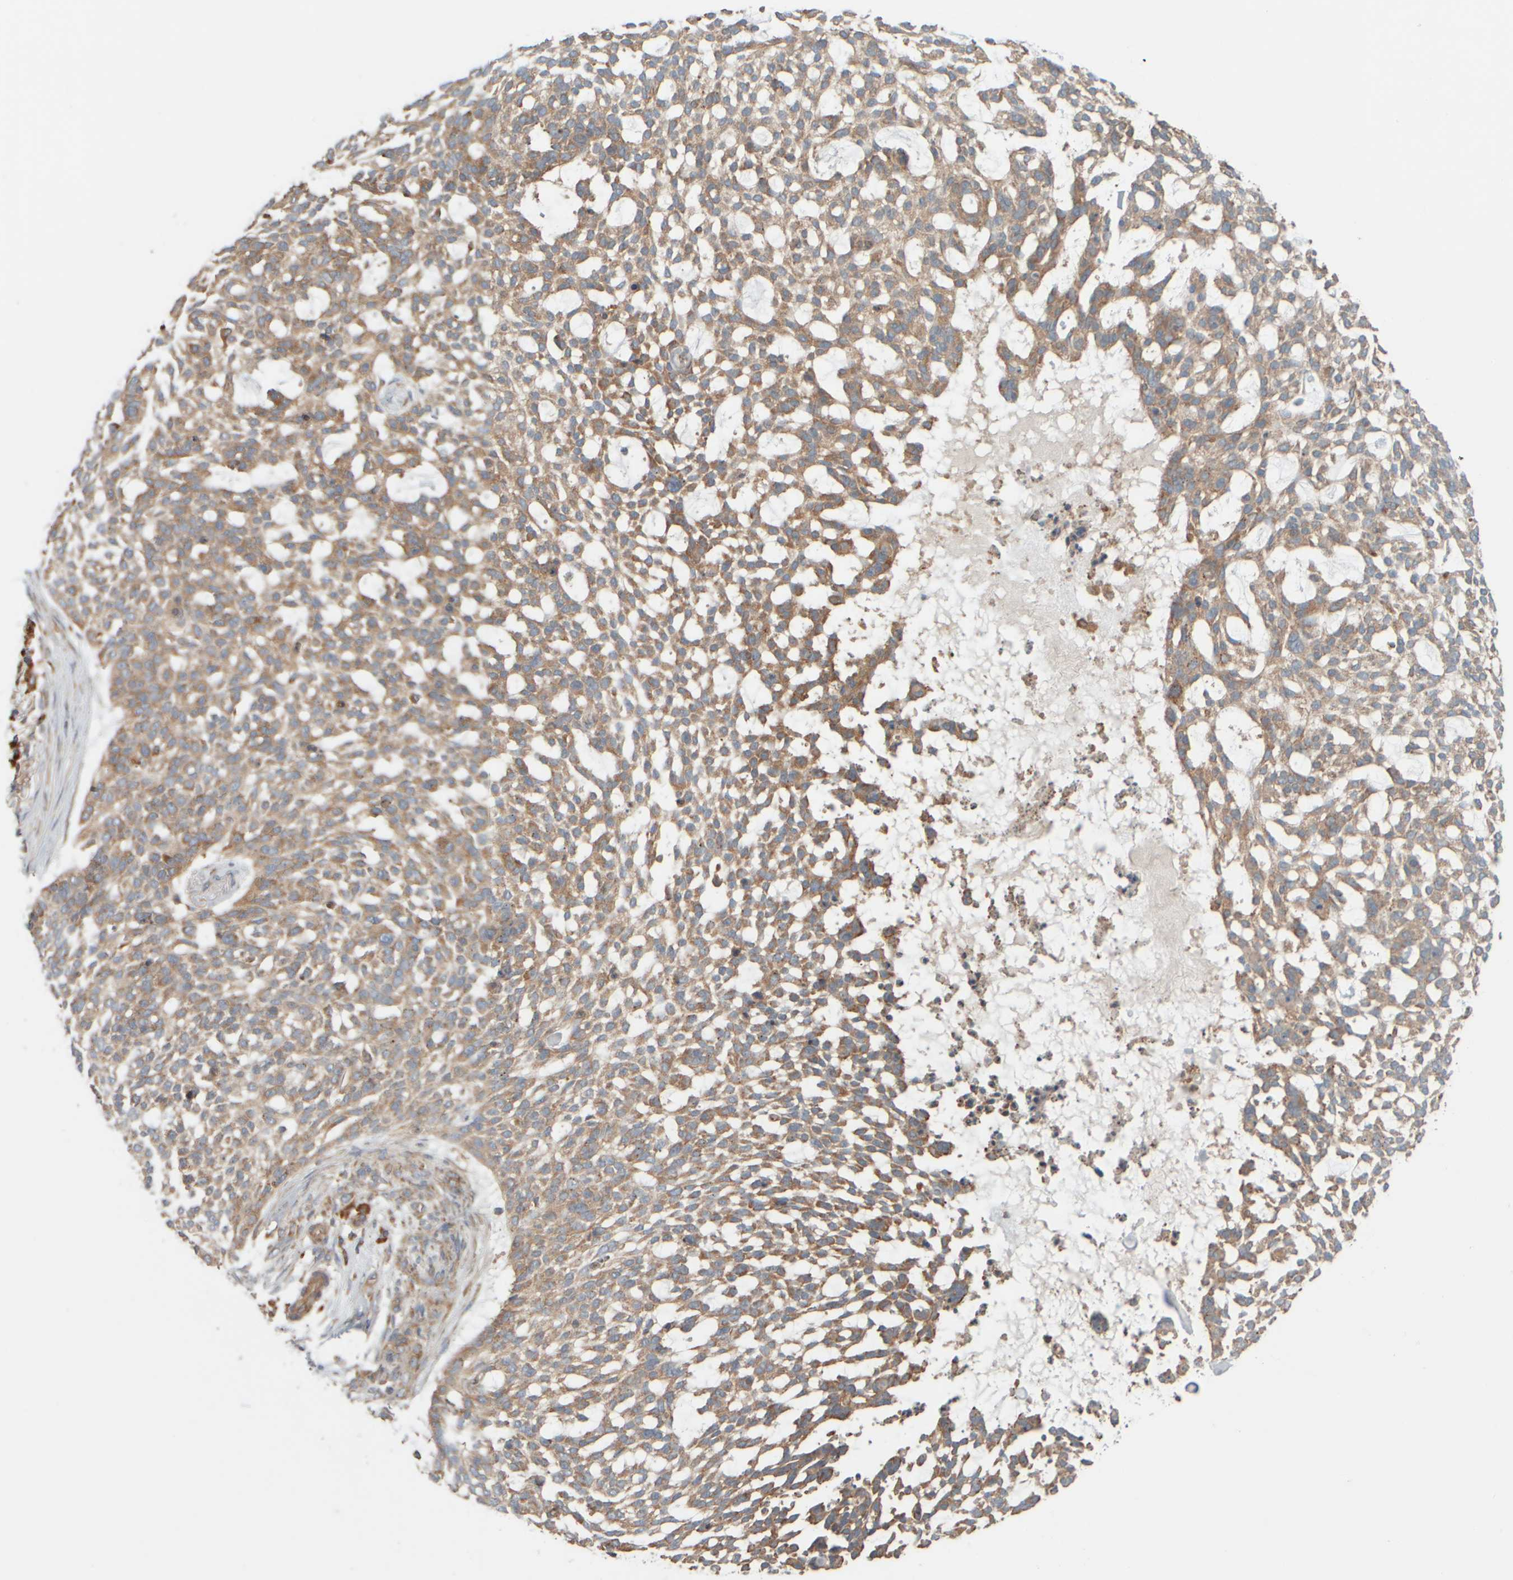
{"staining": {"intensity": "moderate", "quantity": ">75%", "location": "cytoplasmic/membranous"}, "tissue": "skin cancer", "cell_type": "Tumor cells", "image_type": "cancer", "snomed": [{"axis": "morphology", "description": "Basal cell carcinoma"}, {"axis": "topography", "description": "Skin"}], "caption": "Immunohistochemical staining of human skin cancer displays moderate cytoplasmic/membranous protein expression in approximately >75% of tumor cells. The staining was performed using DAB, with brown indicating positive protein expression. Nuclei are stained blue with hematoxylin.", "gene": "EIF2B3", "patient": {"sex": "female", "age": 64}}